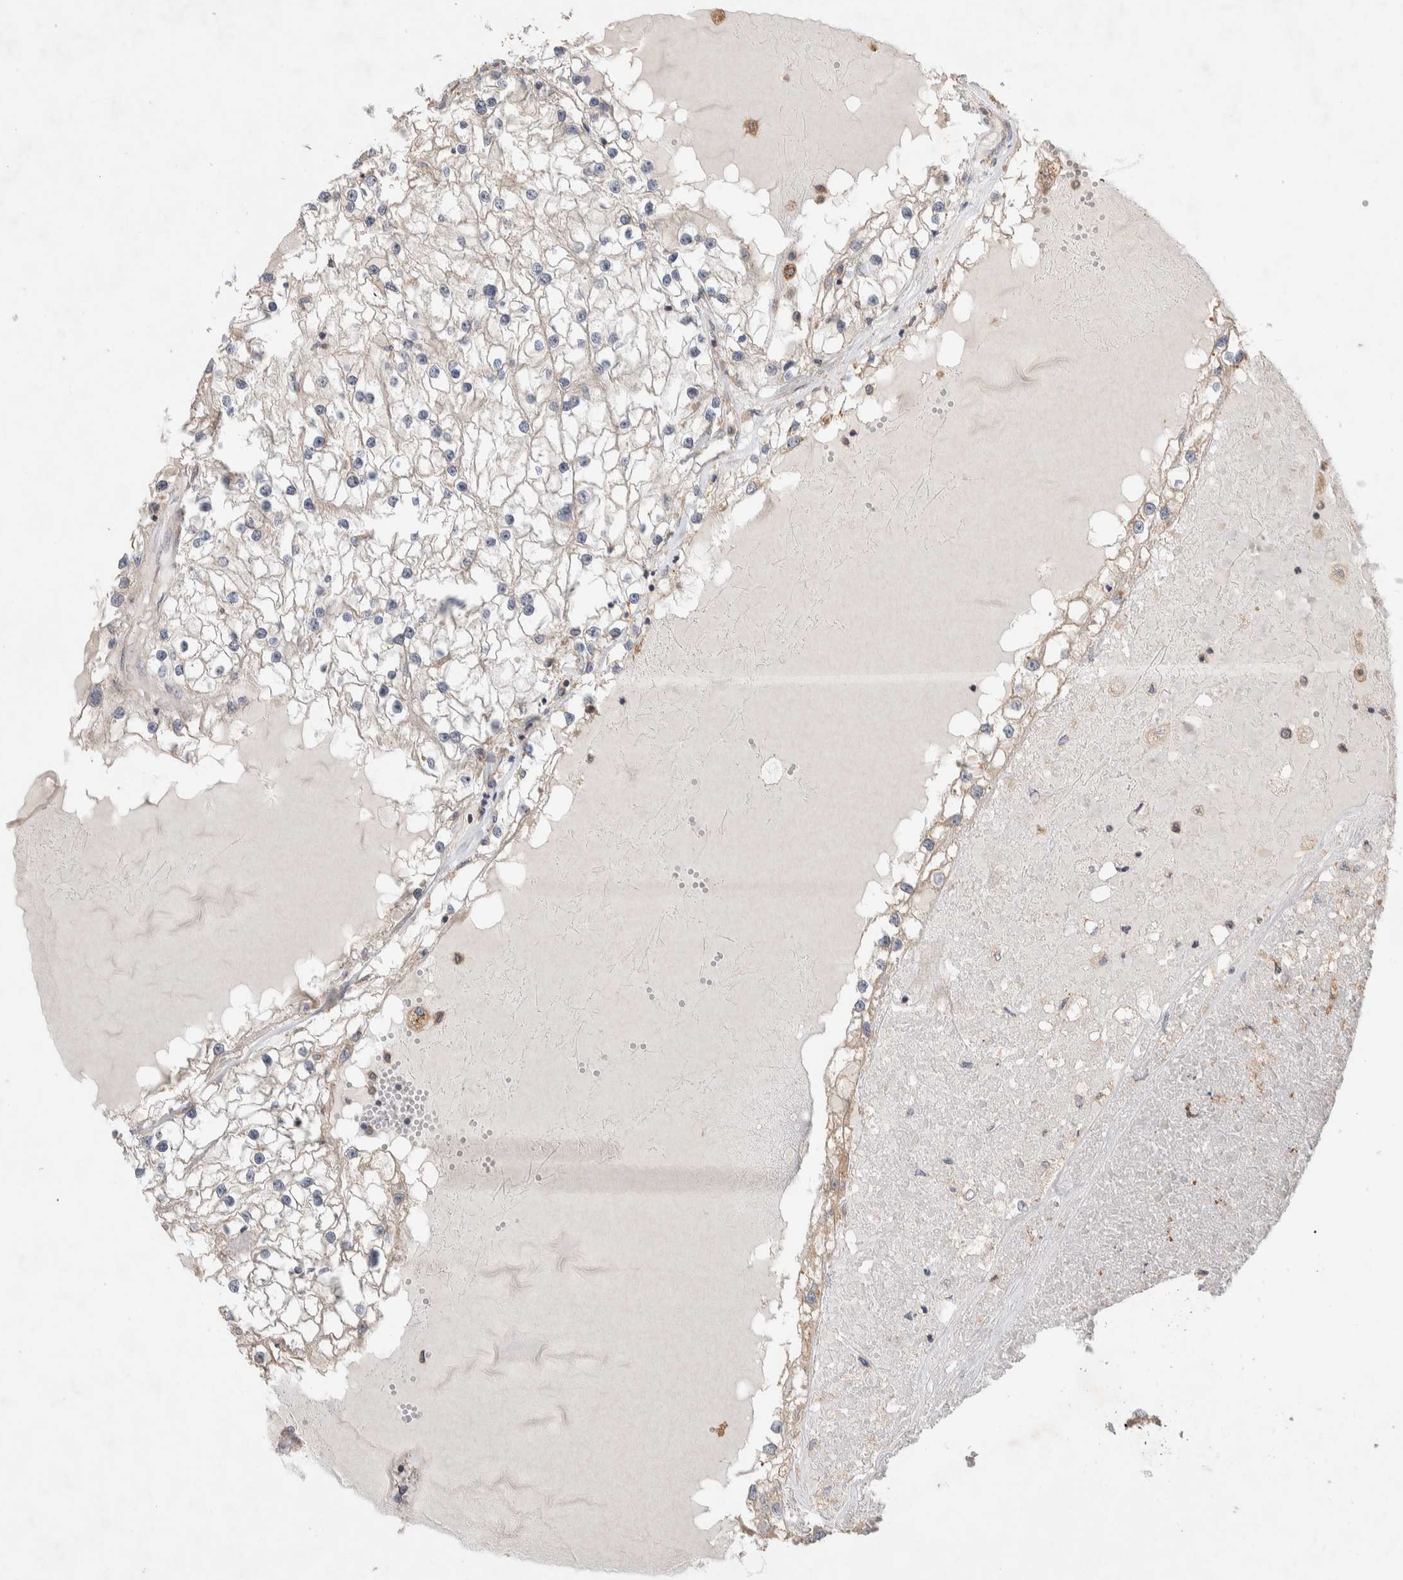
{"staining": {"intensity": "negative", "quantity": "none", "location": "none"}, "tissue": "renal cancer", "cell_type": "Tumor cells", "image_type": "cancer", "snomed": [{"axis": "morphology", "description": "Adenocarcinoma, NOS"}, {"axis": "topography", "description": "Kidney"}], "caption": "This photomicrograph is of renal cancer stained with immunohistochemistry to label a protein in brown with the nuclei are counter-stained blue. There is no staining in tumor cells. (DAB IHC, high magnification).", "gene": "DEPTOR", "patient": {"sex": "male", "age": 68}}